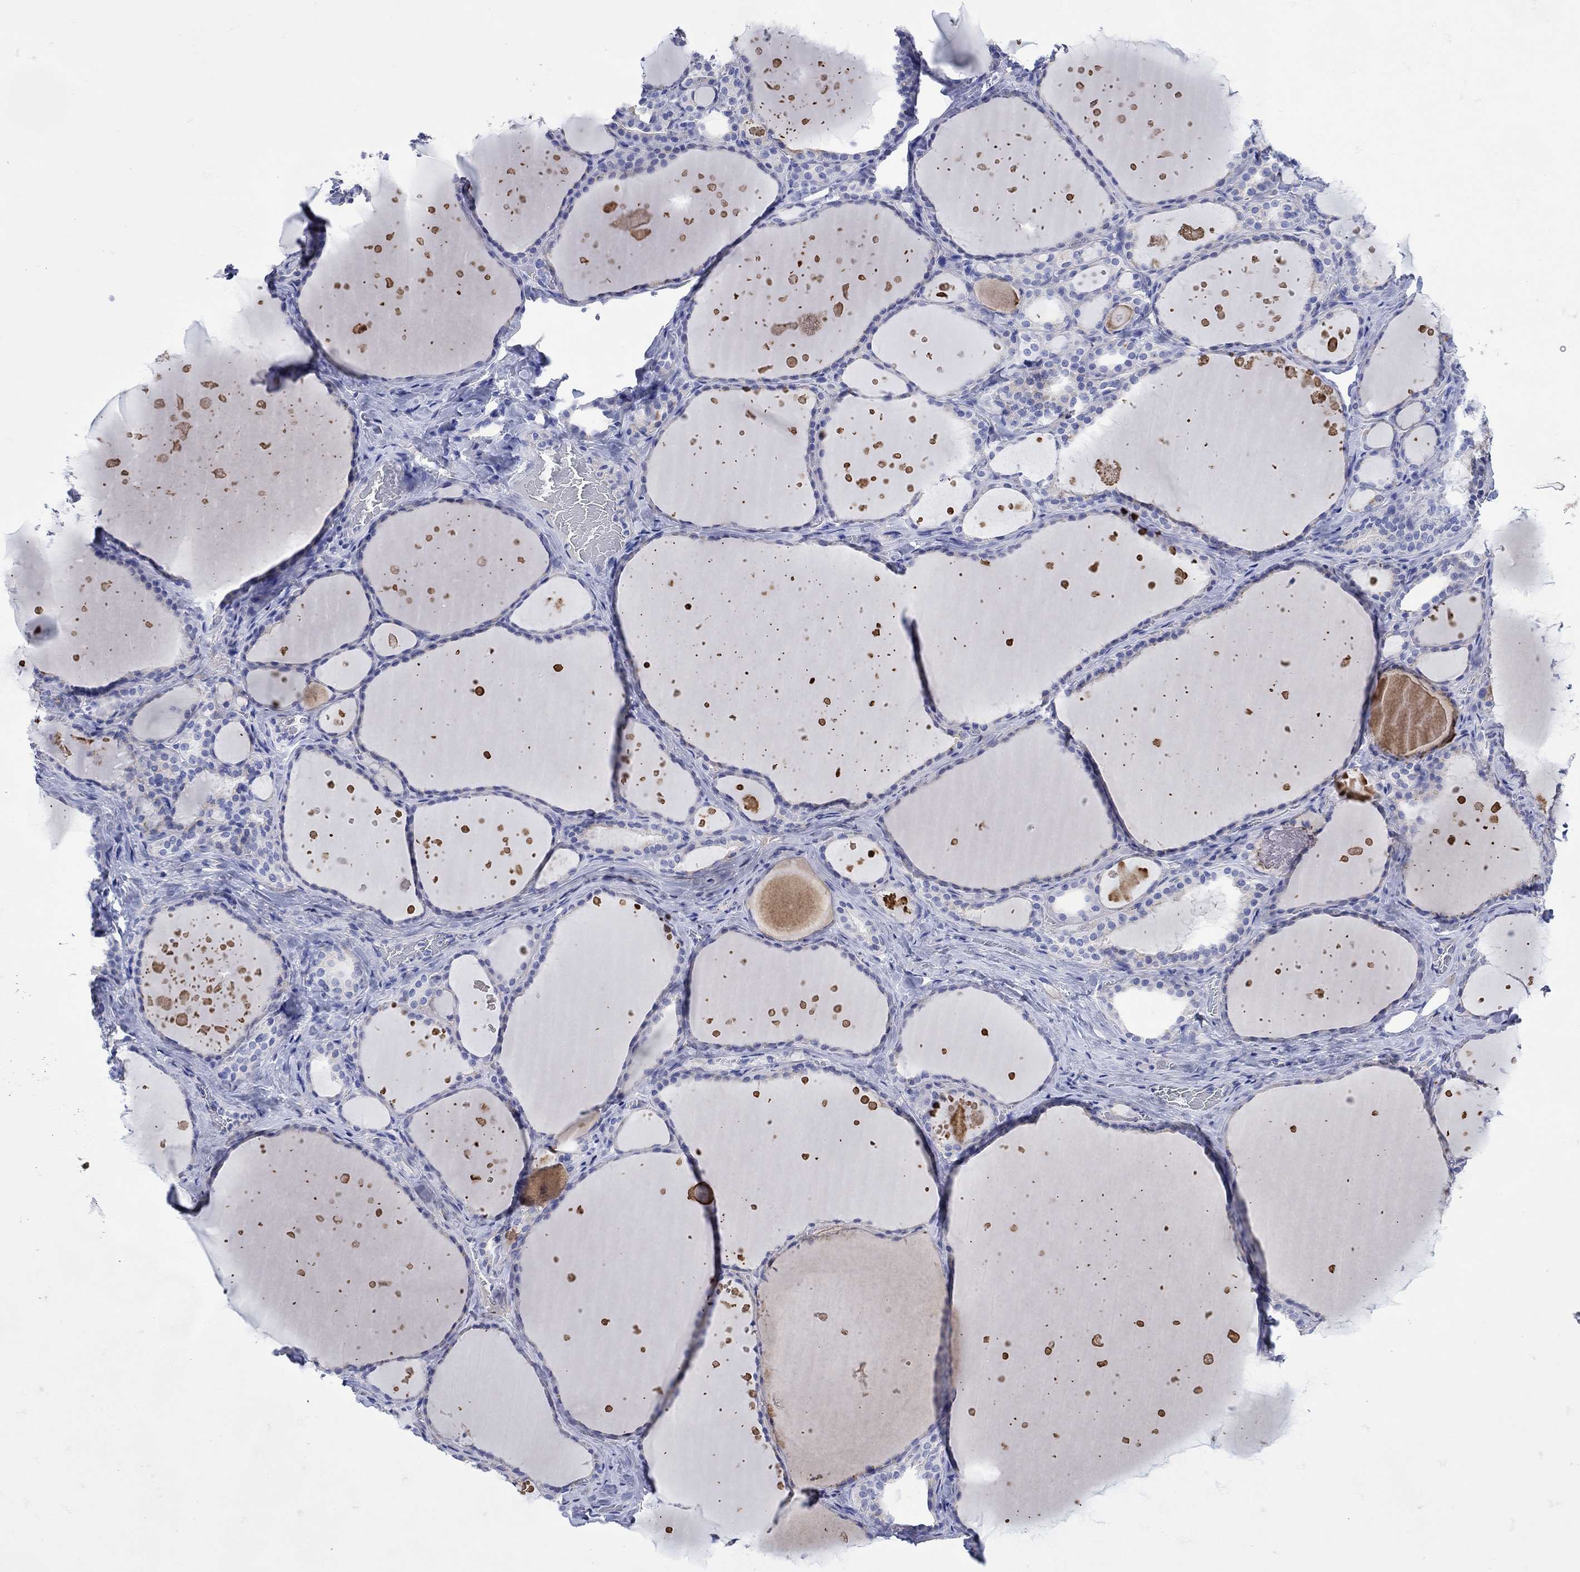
{"staining": {"intensity": "negative", "quantity": "none", "location": "none"}, "tissue": "thyroid gland", "cell_type": "Glandular cells", "image_type": "normal", "snomed": [{"axis": "morphology", "description": "Normal tissue, NOS"}, {"axis": "topography", "description": "Thyroid gland"}], "caption": "This is a image of IHC staining of normal thyroid gland, which shows no positivity in glandular cells.", "gene": "ANKMY1", "patient": {"sex": "male", "age": 63}}